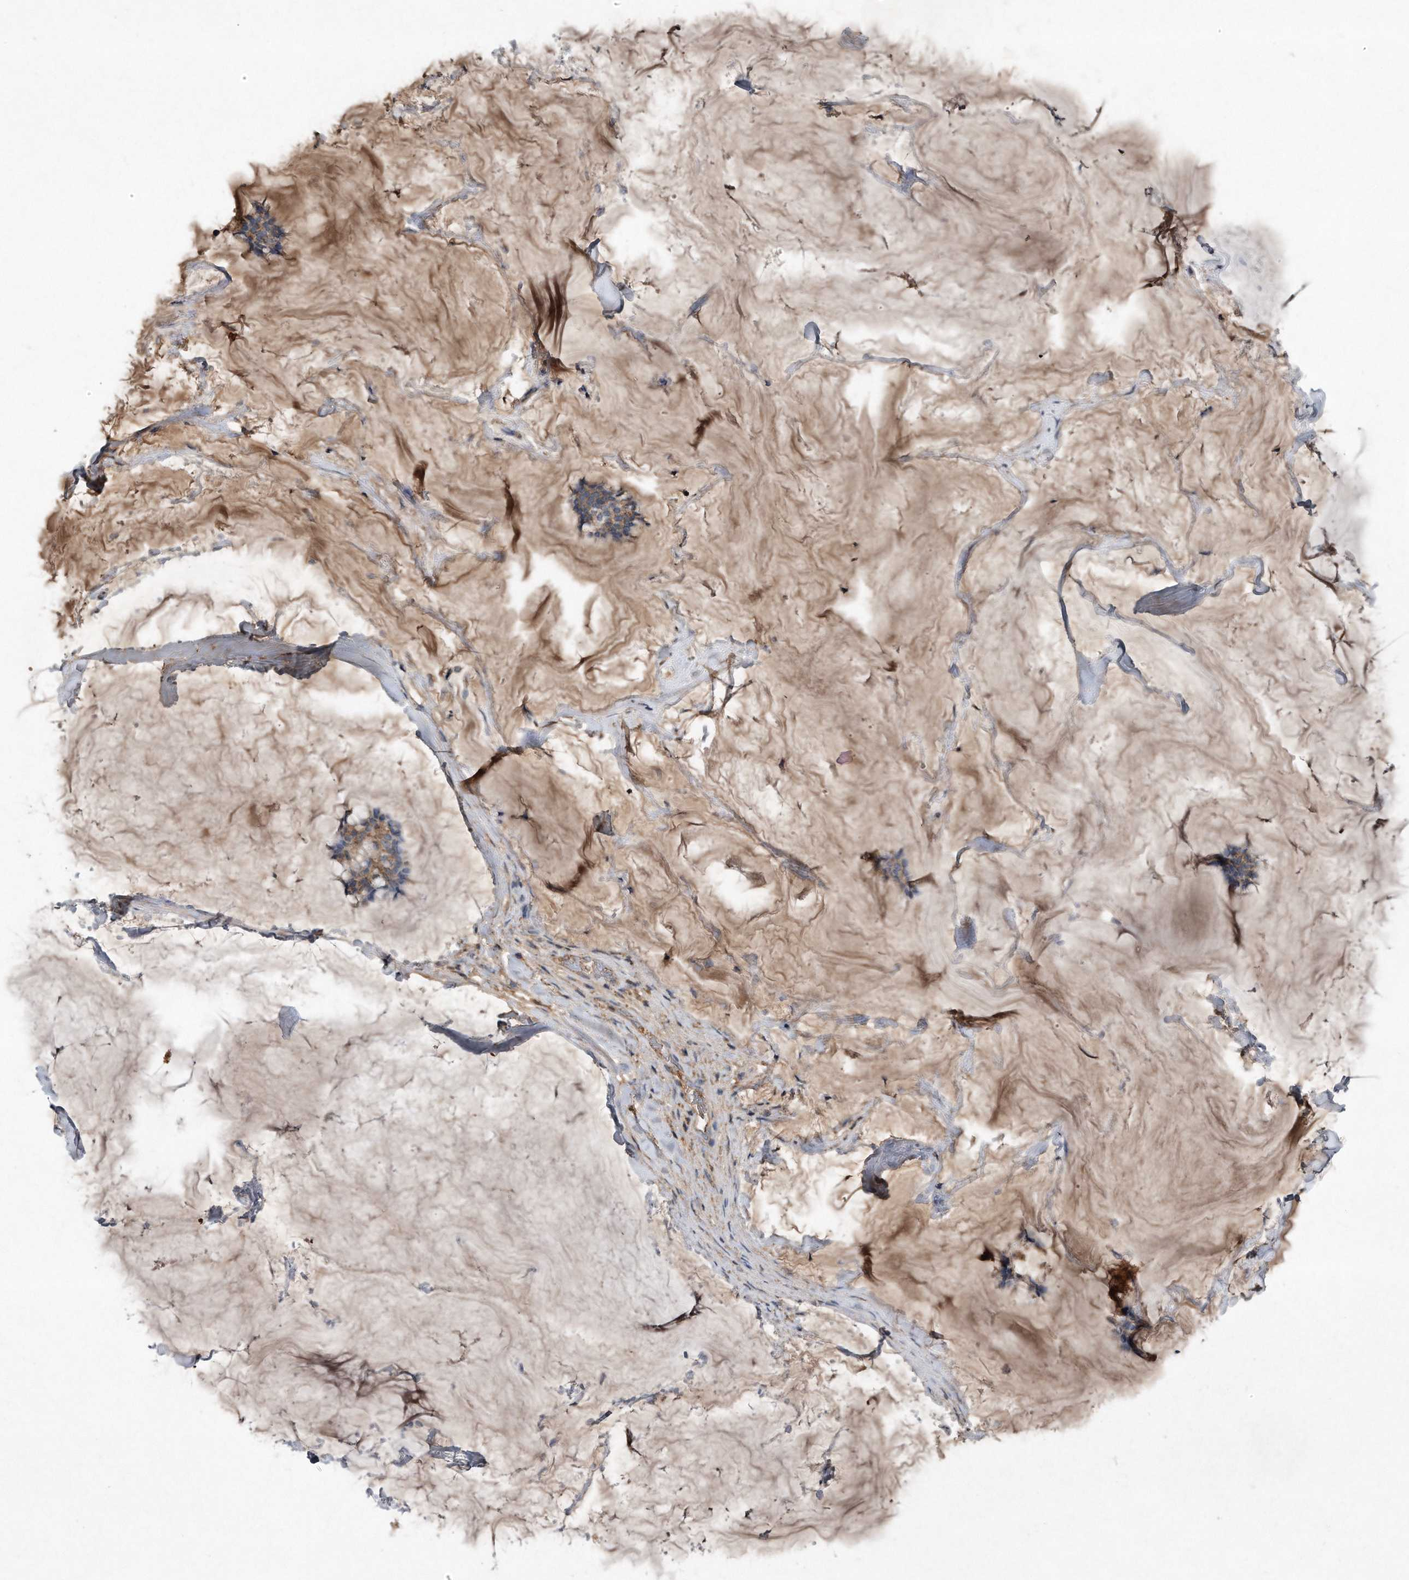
{"staining": {"intensity": "weak", "quantity": ">75%", "location": "cytoplasmic/membranous"}, "tissue": "breast cancer", "cell_type": "Tumor cells", "image_type": "cancer", "snomed": [{"axis": "morphology", "description": "Duct carcinoma"}, {"axis": "topography", "description": "Breast"}], "caption": "This micrograph shows breast cancer stained with IHC to label a protein in brown. The cytoplasmic/membranous of tumor cells show weak positivity for the protein. Nuclei are counter-stained blue.", "gene": "SDHA", "patient": {"sex": "female", "age": 93}}